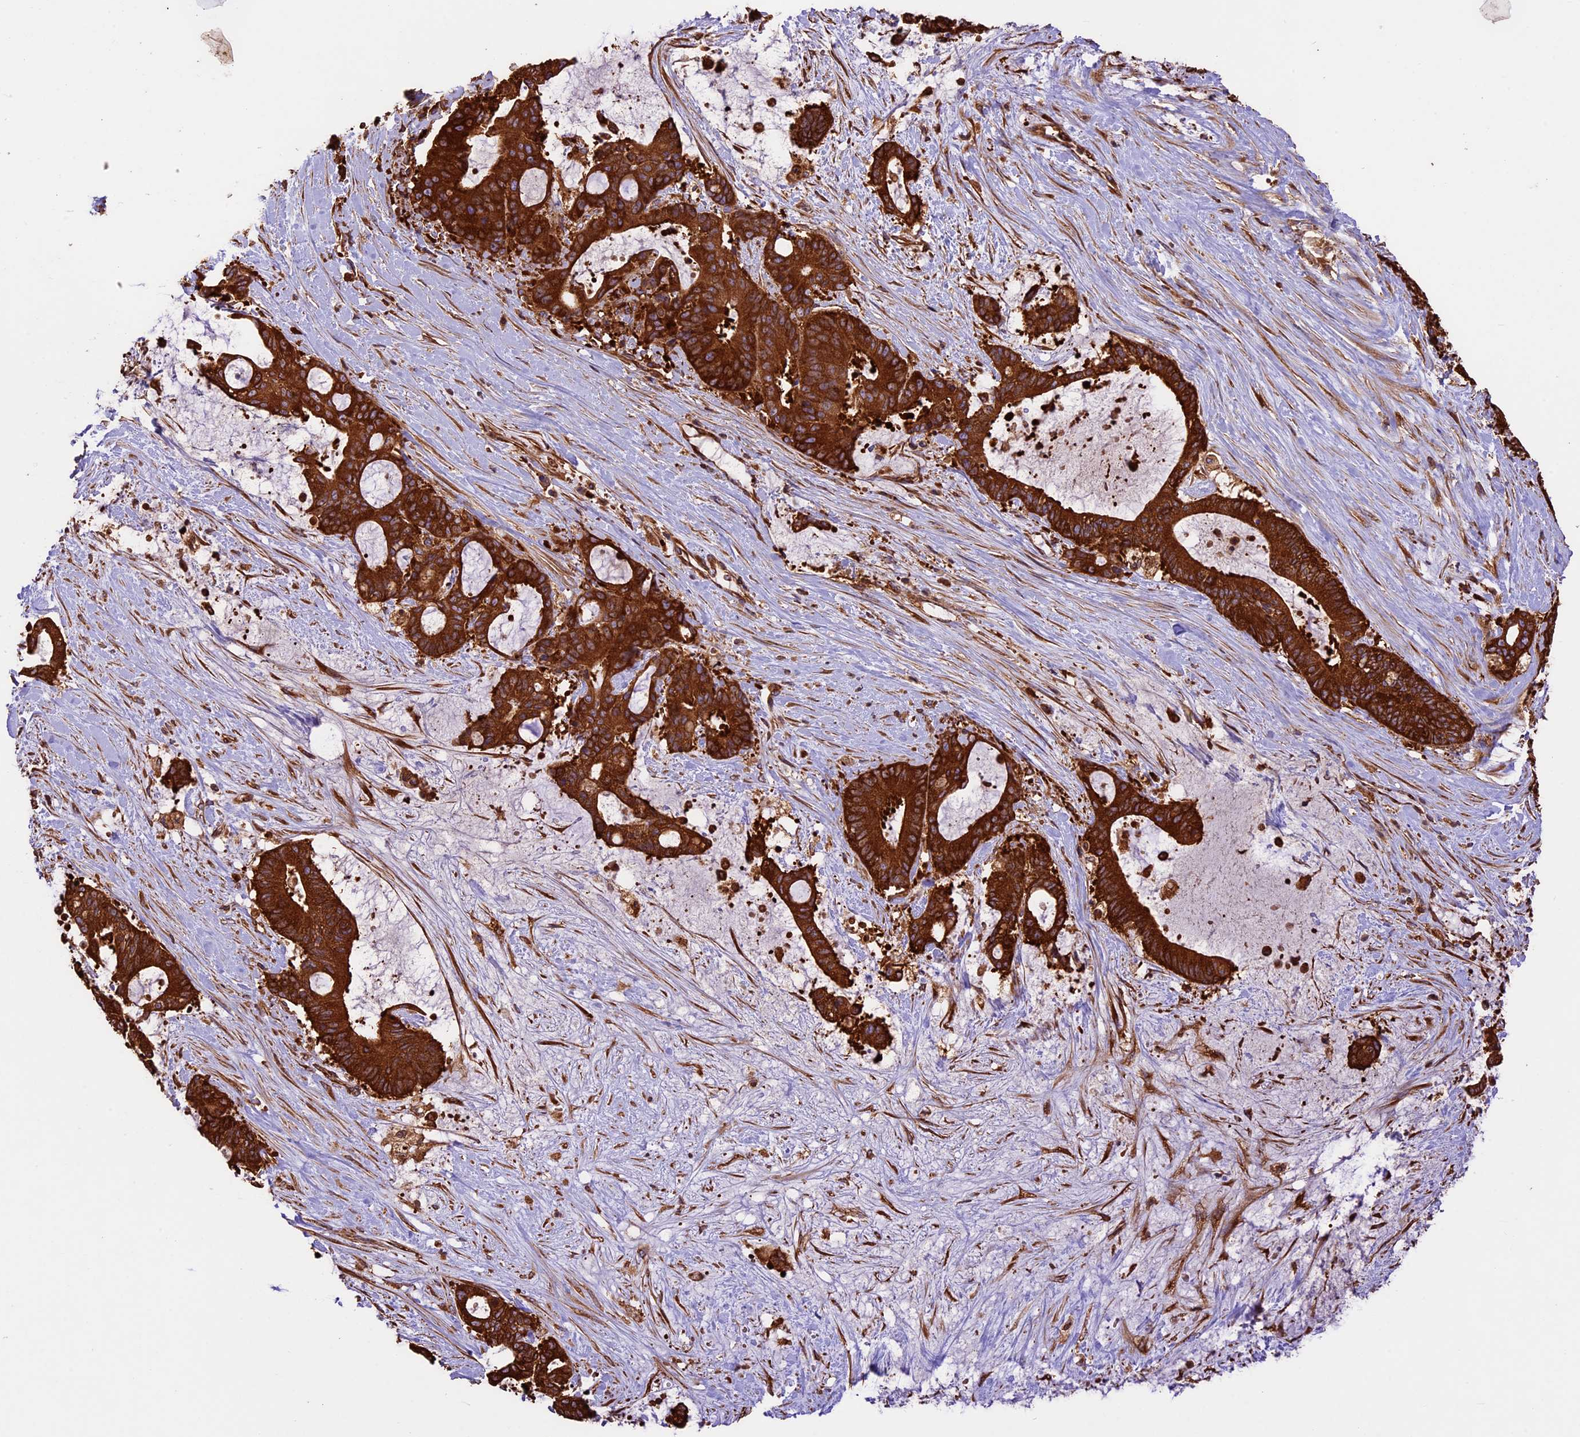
{"staining": {"intensity": "strong", "quantity": ">75%", "location": "cytoplasmic/membranous"}, "tissue": "liver cancer", "cell_type": "Tumor cells", "image_type": "cancer", "snomed": [{"axis": "morphology", "description": "Normal tissue, NOS"}, {"axis": "morphology", "description": "Cholangiocarcinoma"}, {"axis": "topography", "description": "Liver"}, {"axis": "topography", "description": "Peripheral nerve tissue"}], "caption": "Tumor cells show strong cytoplasmic/membranous expression in about >75% of cells in liver cancer (cholangiocarcinoma).", "gene": "KARS1", "patient": {"sex": "female", "age": 73}}